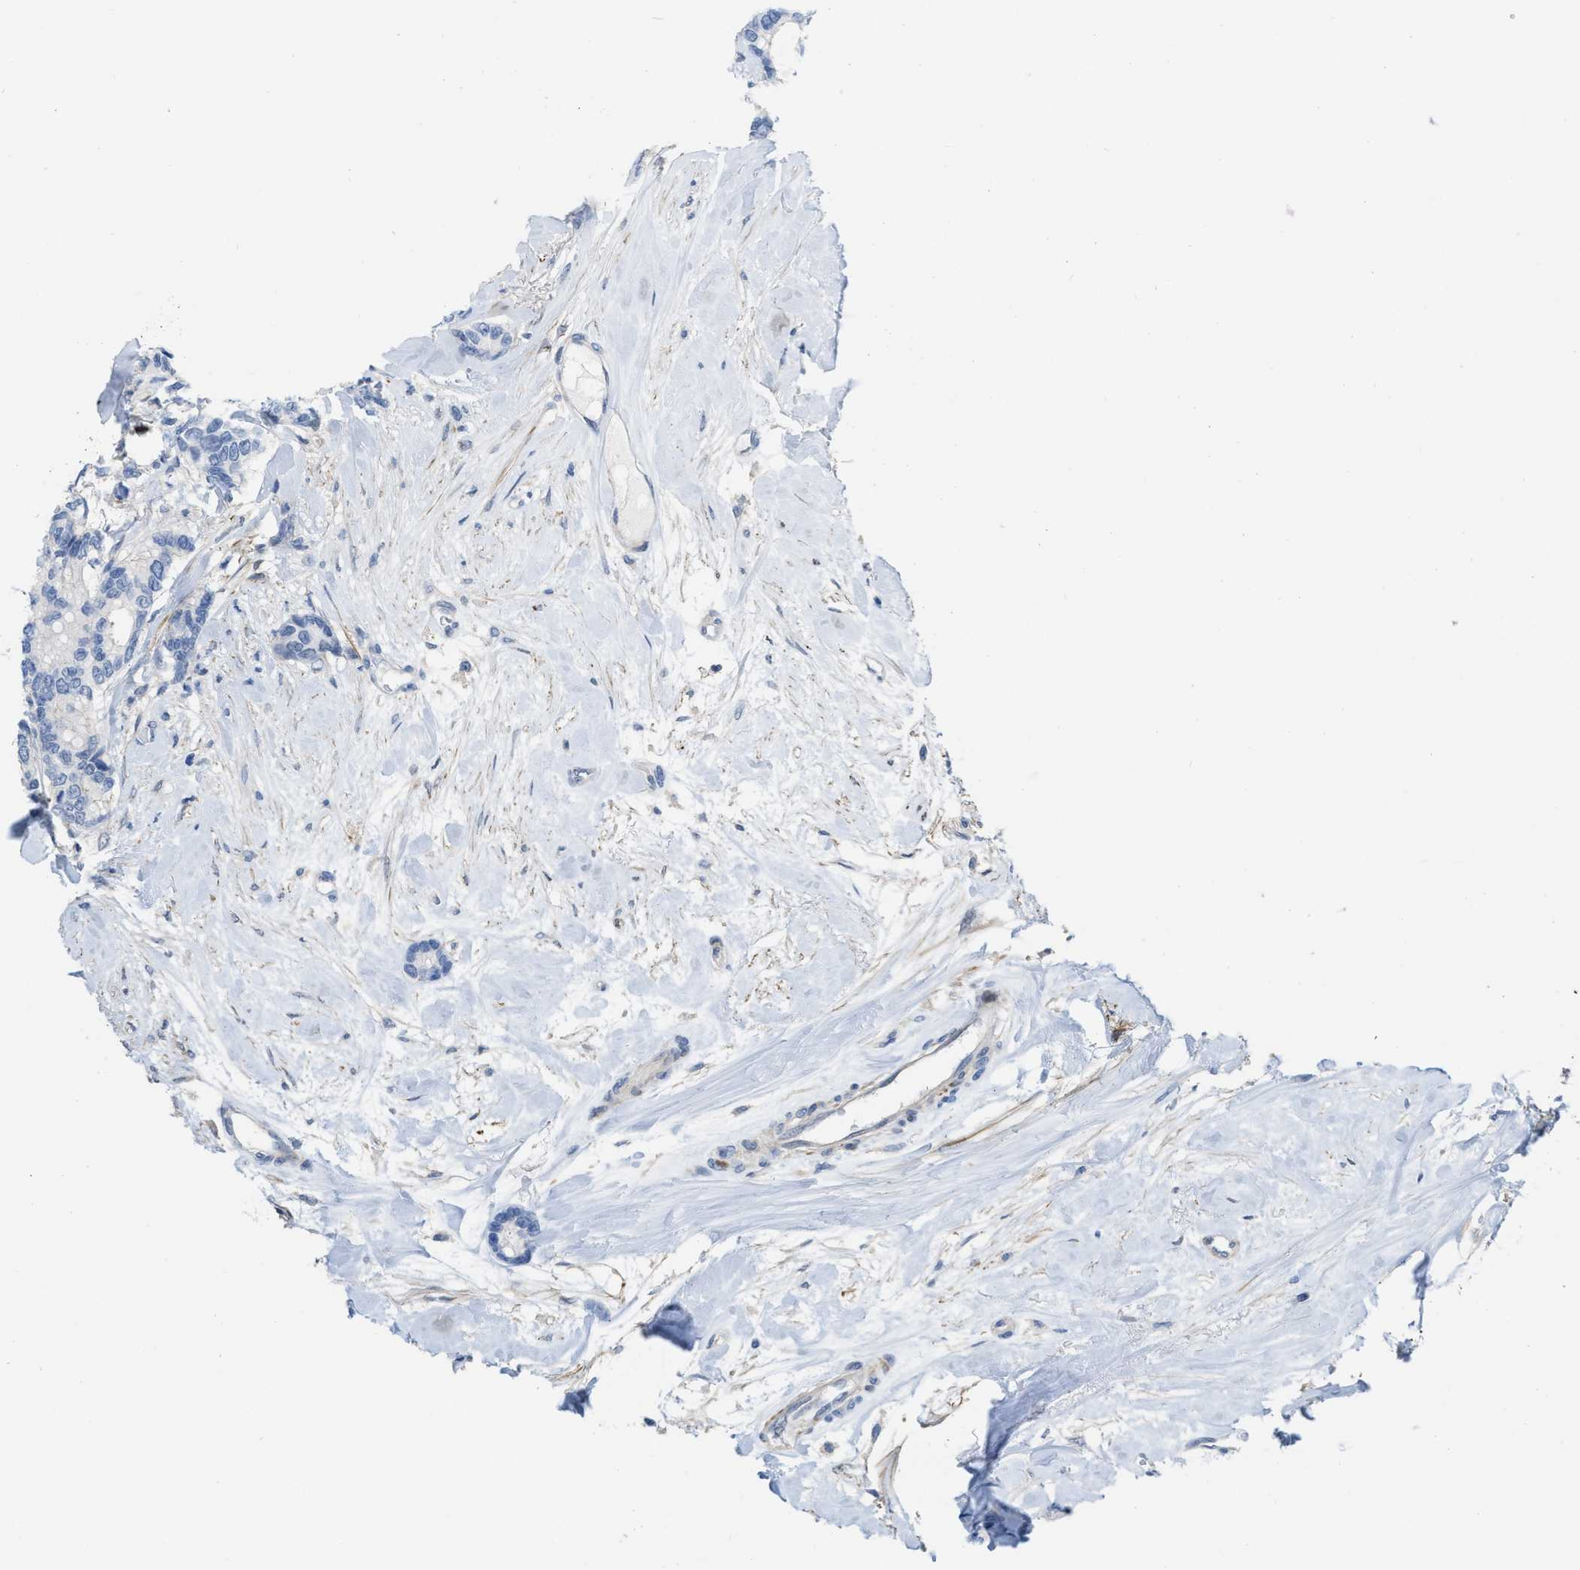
{"staining": {"intensity": "negative", "quantity": "none", "location": "none"}, "tissue": "breast cancer", "cell_type": "Tumor cells", "image_type": "cancer", "snomed": [{"axis": "morphology", "description": "Duct carcinoma"}, {"axis": "topography", "description": "Breast"}], "caption": "A high-resolution micrograph shows immunohistochemistry (IHC) staining of intraductal carcinoma (breast), which exhibits no significant positivity in tumor cells.", "gene": "PRMT2", "patient": {"sex": "female", "age": 87}}